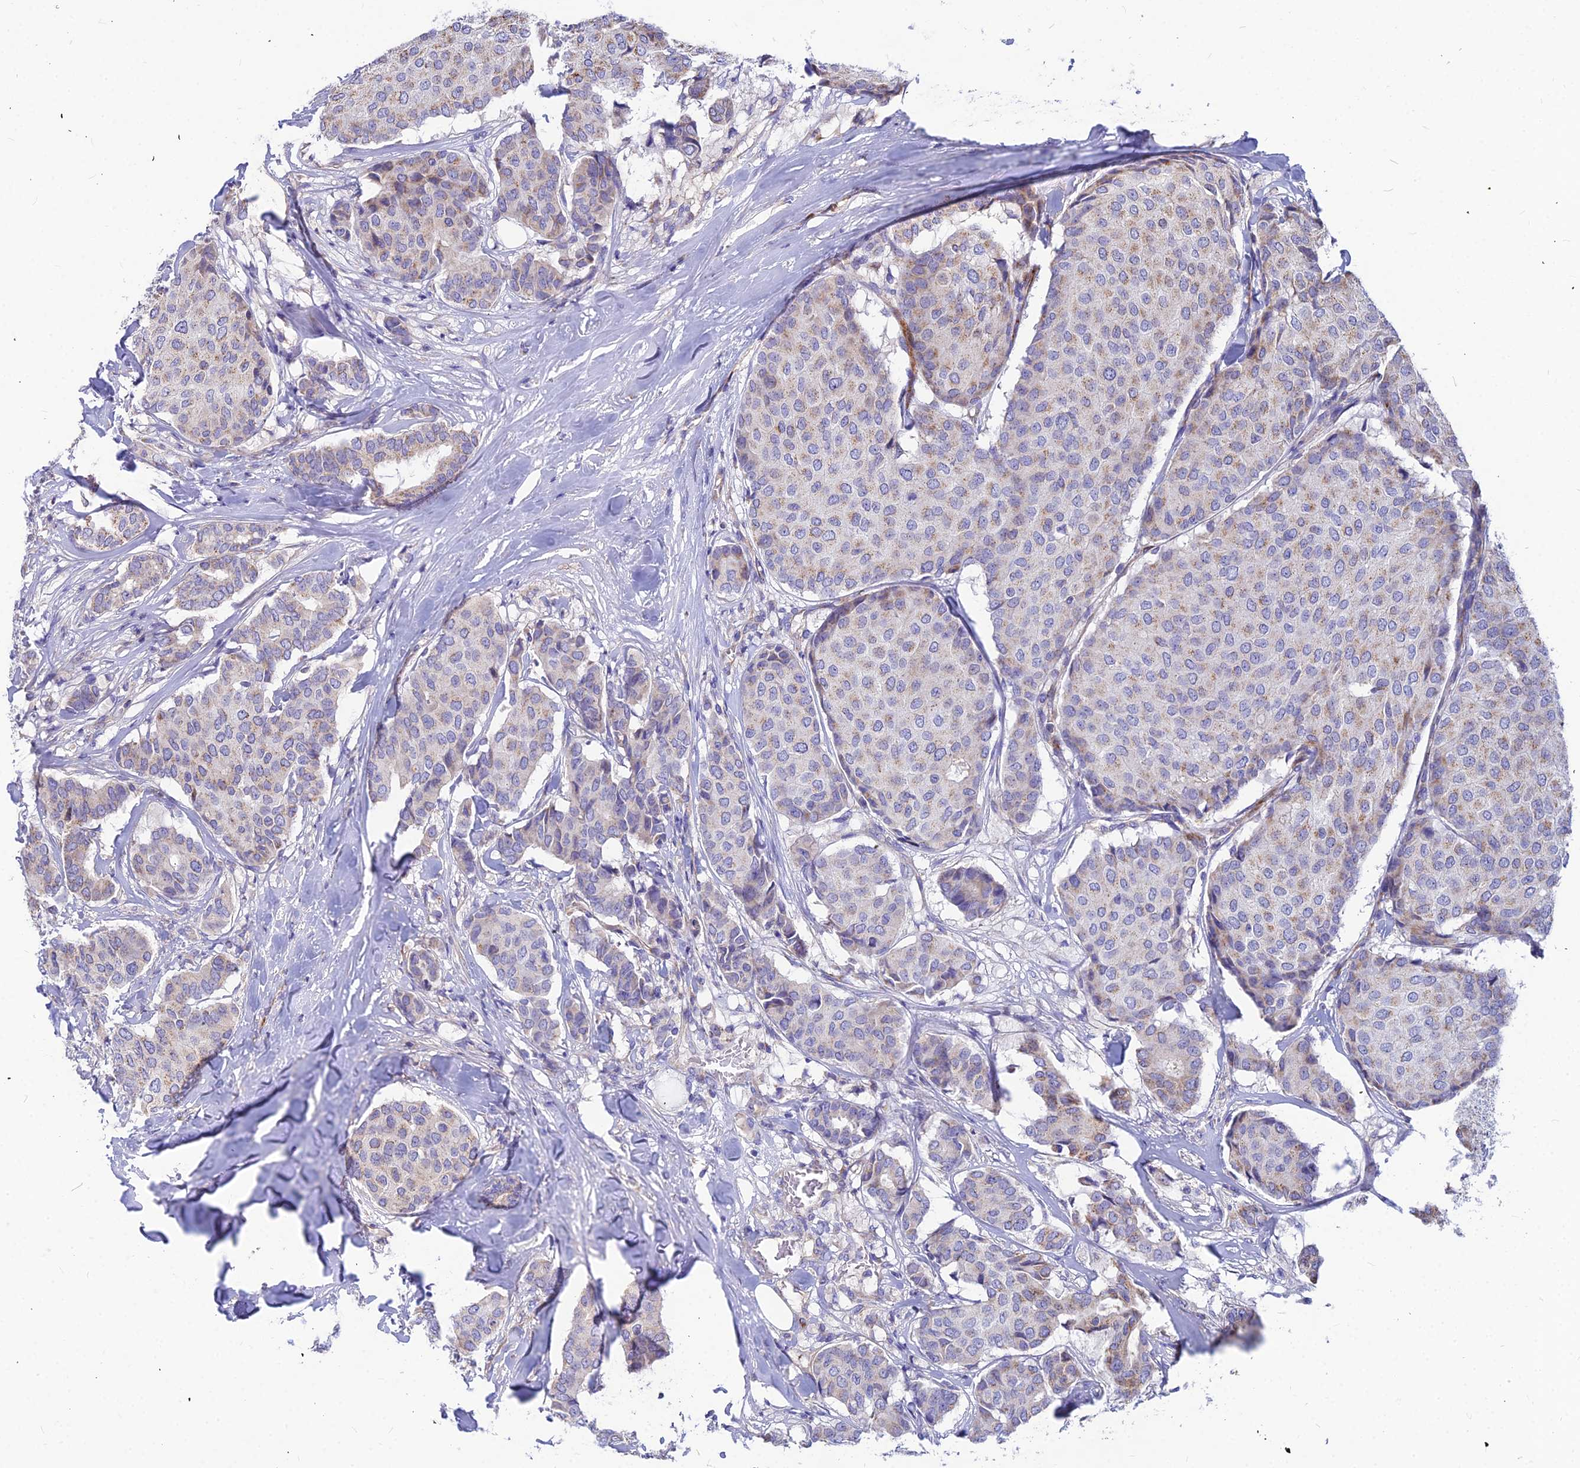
{"staining": {"intensity": "weak", "quantity": "<25%", "location": "cytoplasmic/membranous"}, "tissue": "breast cancer", "cell_type": "Tumor cells", "image_type": "cancer", "snomed": [{"axis": "morphology", "description": "Duct carcinoma"}, {"axis": "topography", "description": "Breast"}], "caption": "Image shows no significant protein expression in tumor cells of breast invasive ductal carcinoma.", "gene": "ASPHD1", "patient": {"sex": "female", "age": 75}}